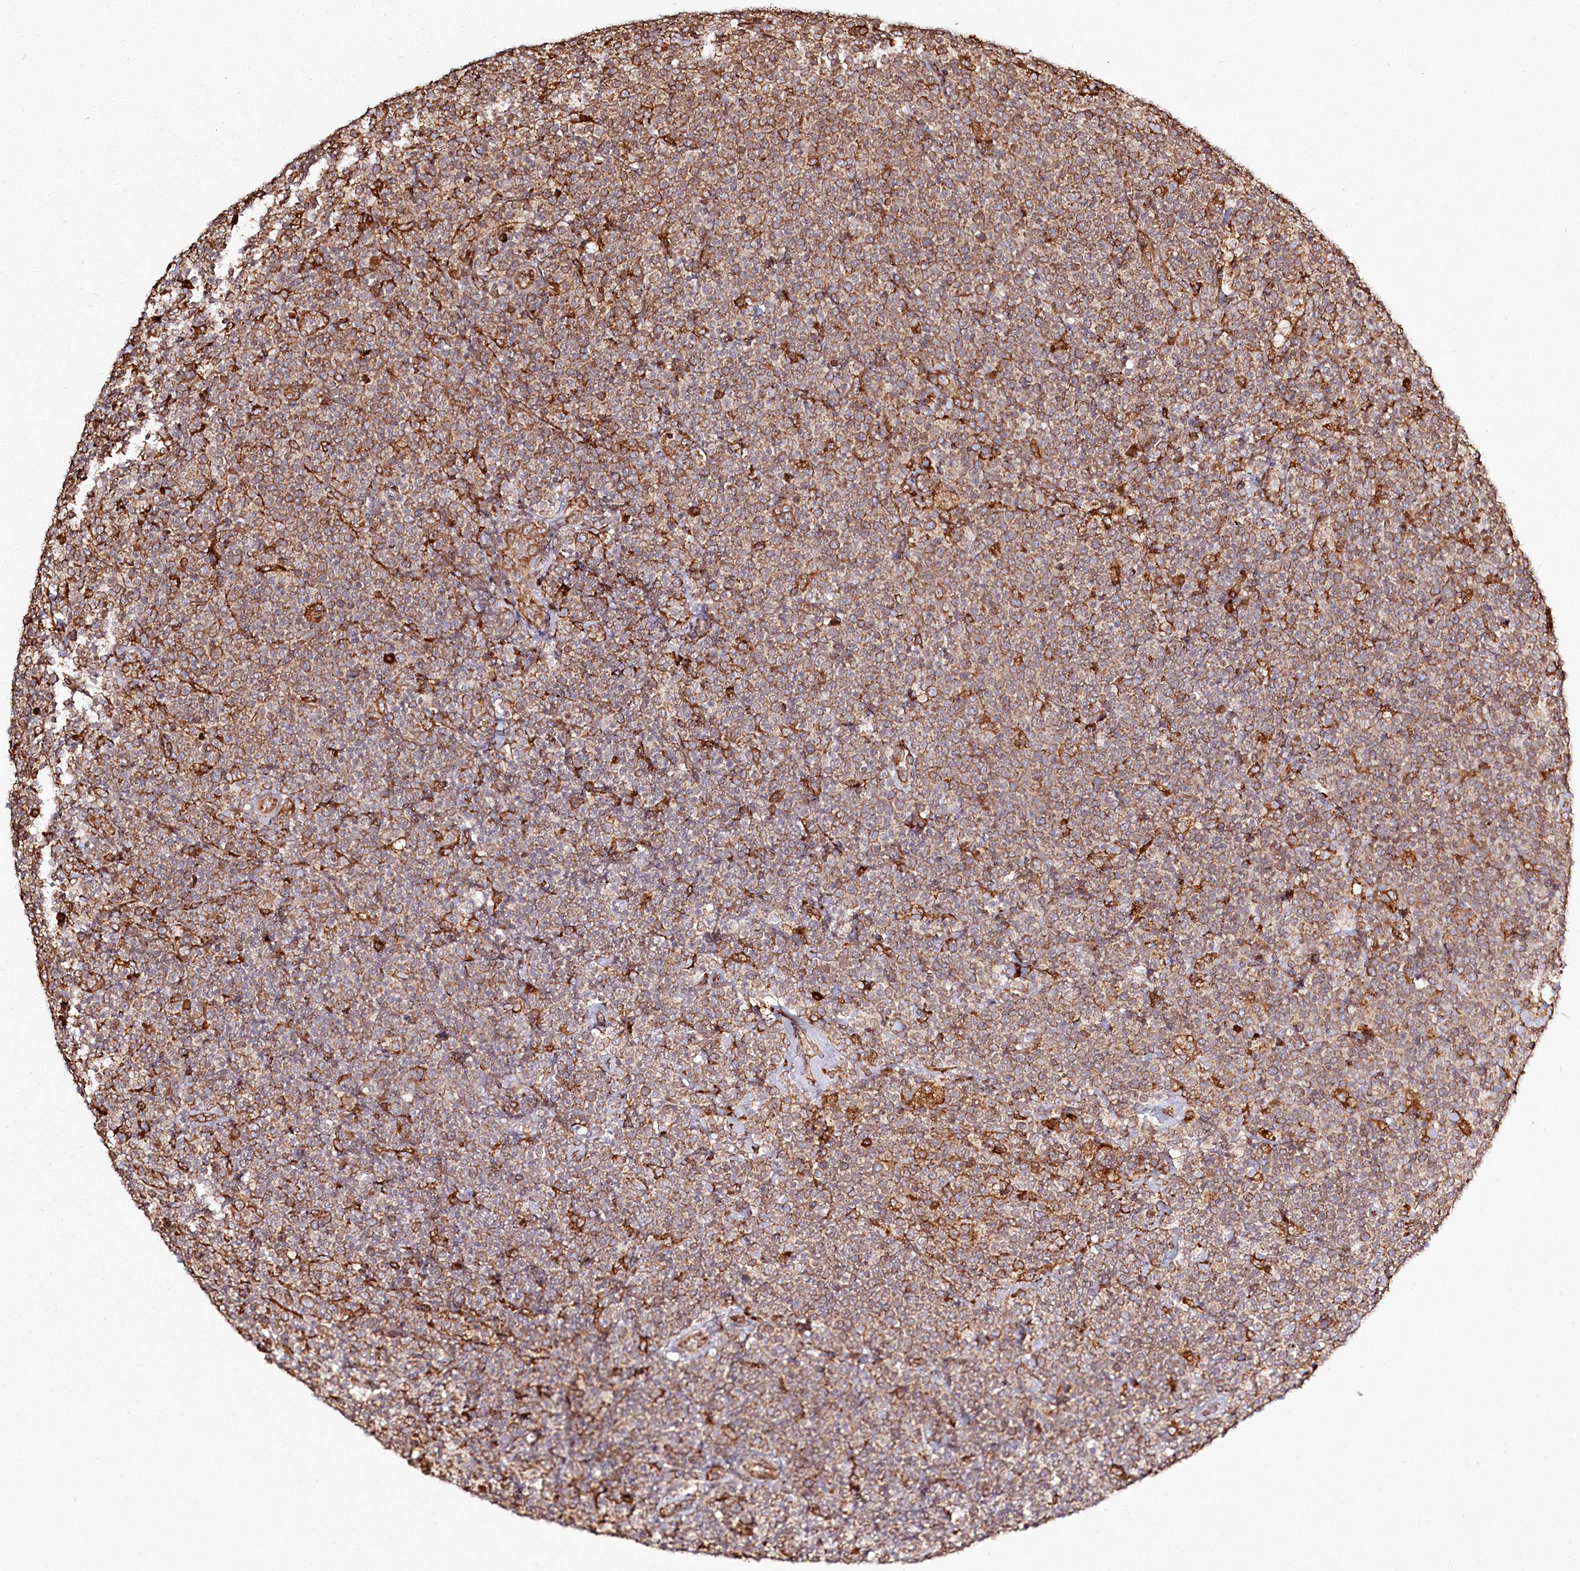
{"staining": {"intensity": "moderate", "quantity": ">75%", "location": "cytoplasmic/membranous"}, "tissue": "lymphoma", "cell_type": "Tumor cells", "image_type": "cancer", "snomed": [{"axis": "morphology", "description": "Malignant lymphoma, non-Hodgkin's type, High grade"}, {"axis": "topography", "description": "Lymph node"}], "caption": "Immunohistochemistry (IHC) histopathology image of malignant lymphoma, non-Hodgkin's type (high-grade) stained for a protein (brown), which shows medium levels of moderate cytoplasmic/membranous staining in approximately >75% of tumor cells.", "gene": "FAM13A", "patient": {"sex": "male", "age": 61}}